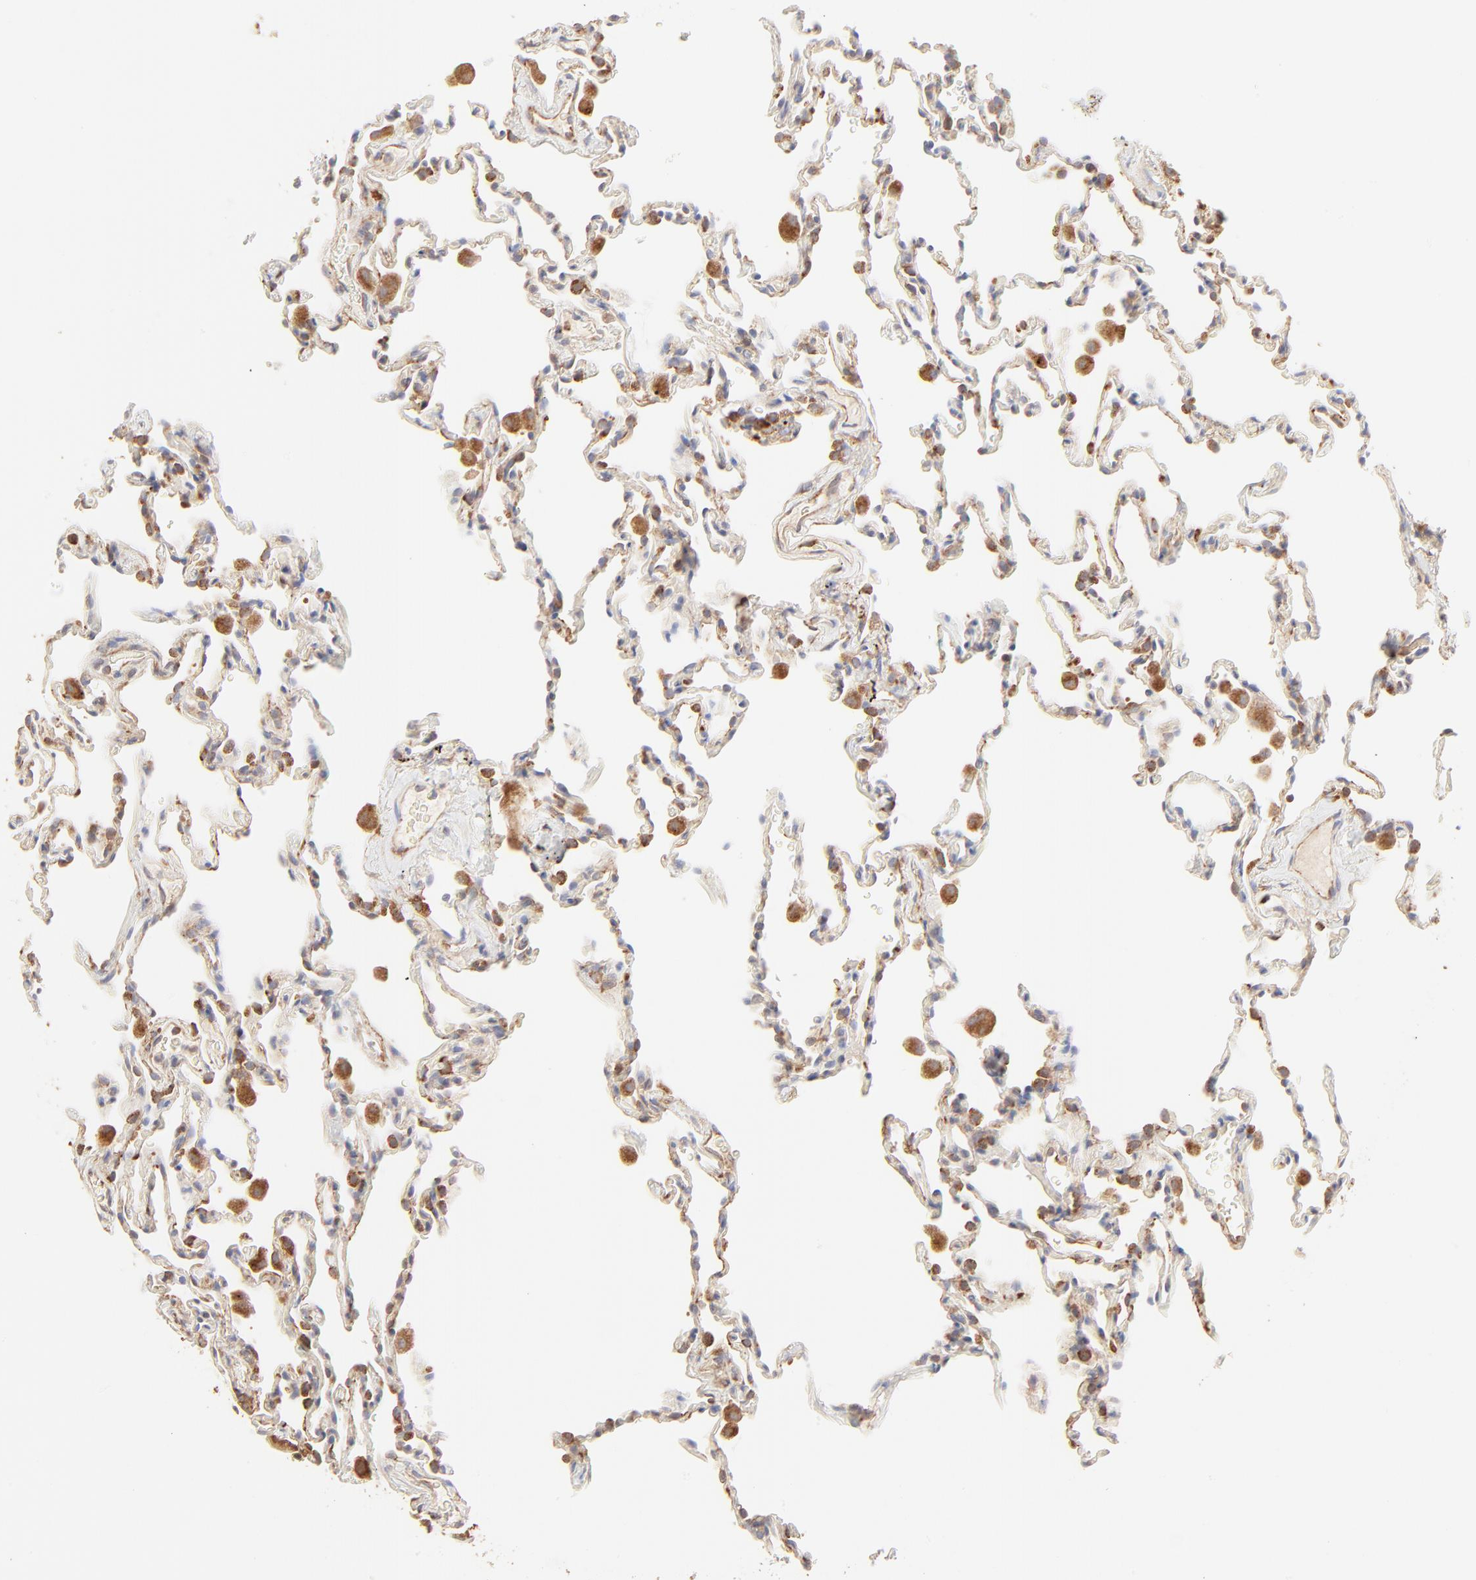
{"staining": {"intensity": "moderate", "quantity": "25%-75%", "location": "cytoplasmic/membranous"}, "tissue": "lung", "cell_type": "Alveolar cells", "image_type": "normal", "snomed": [{"axis": "morphology", "description": "Normal tissue, NOS"}, {"axis": "morphology", "description": "Soft tissue tumor metastatic"}, {"axis": "topography", "description": "Lung"}], "caption": "A high-resolution histopathology image shows IHC staining of normal lung, which displays moderate cytoplasmic/membranous positivity in about 25%-75% of alveolar cells. The staining is performed using DAB brown chromogen to label protein expression. The nuclei are counter-stained blue using hematoxylin.", "gene": "RPS20", "patient": {"sex": "male", "age": 59}}